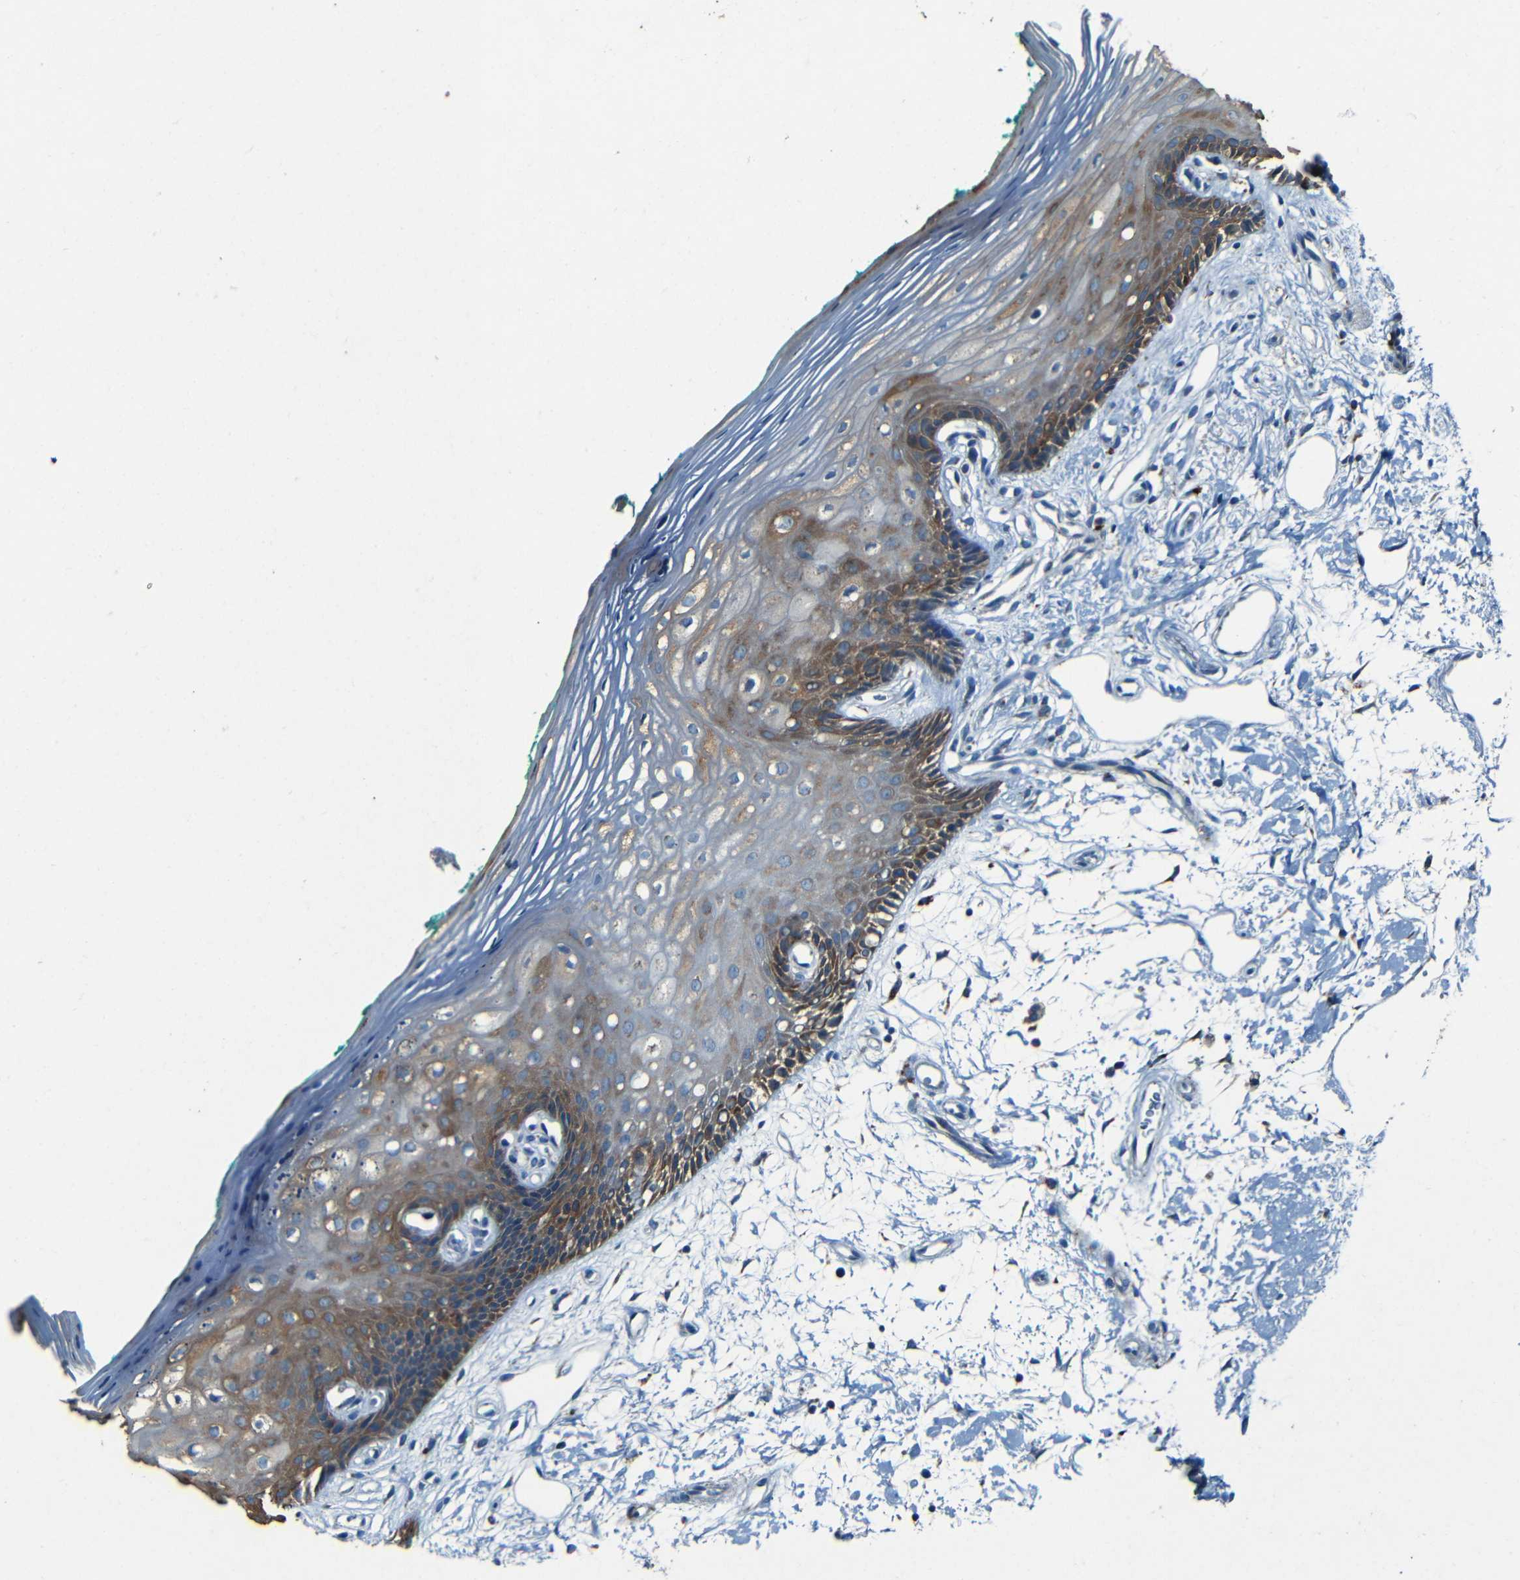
{"staining": {"intensity": "strong", "quantity": "25%-75%", "location": "cytoplasmic/membranous"}, "tissue": "oral mucosa", "cell_type": "Squamous epithelial cells", "image_type": "normal", "snomed": [{"axis": "morphology", "description": "Normal tissue, NOS"}, {"axis": "topography", "description": "Skeletal muscle"}, {"axis": "topography", "description": "Oral tissue"}, {"axis": "topography", "description": "Peripheral nerve tissue"}], "caption": "Squamous epithelial cells show strong cytoplasmic/membranous staining in about 25%-75% of cells in unremarkable oral mucosa. Nuclei are stained in blue.", "gene": "WSCD2", "patient": {"sex": "female", "age": 84}}